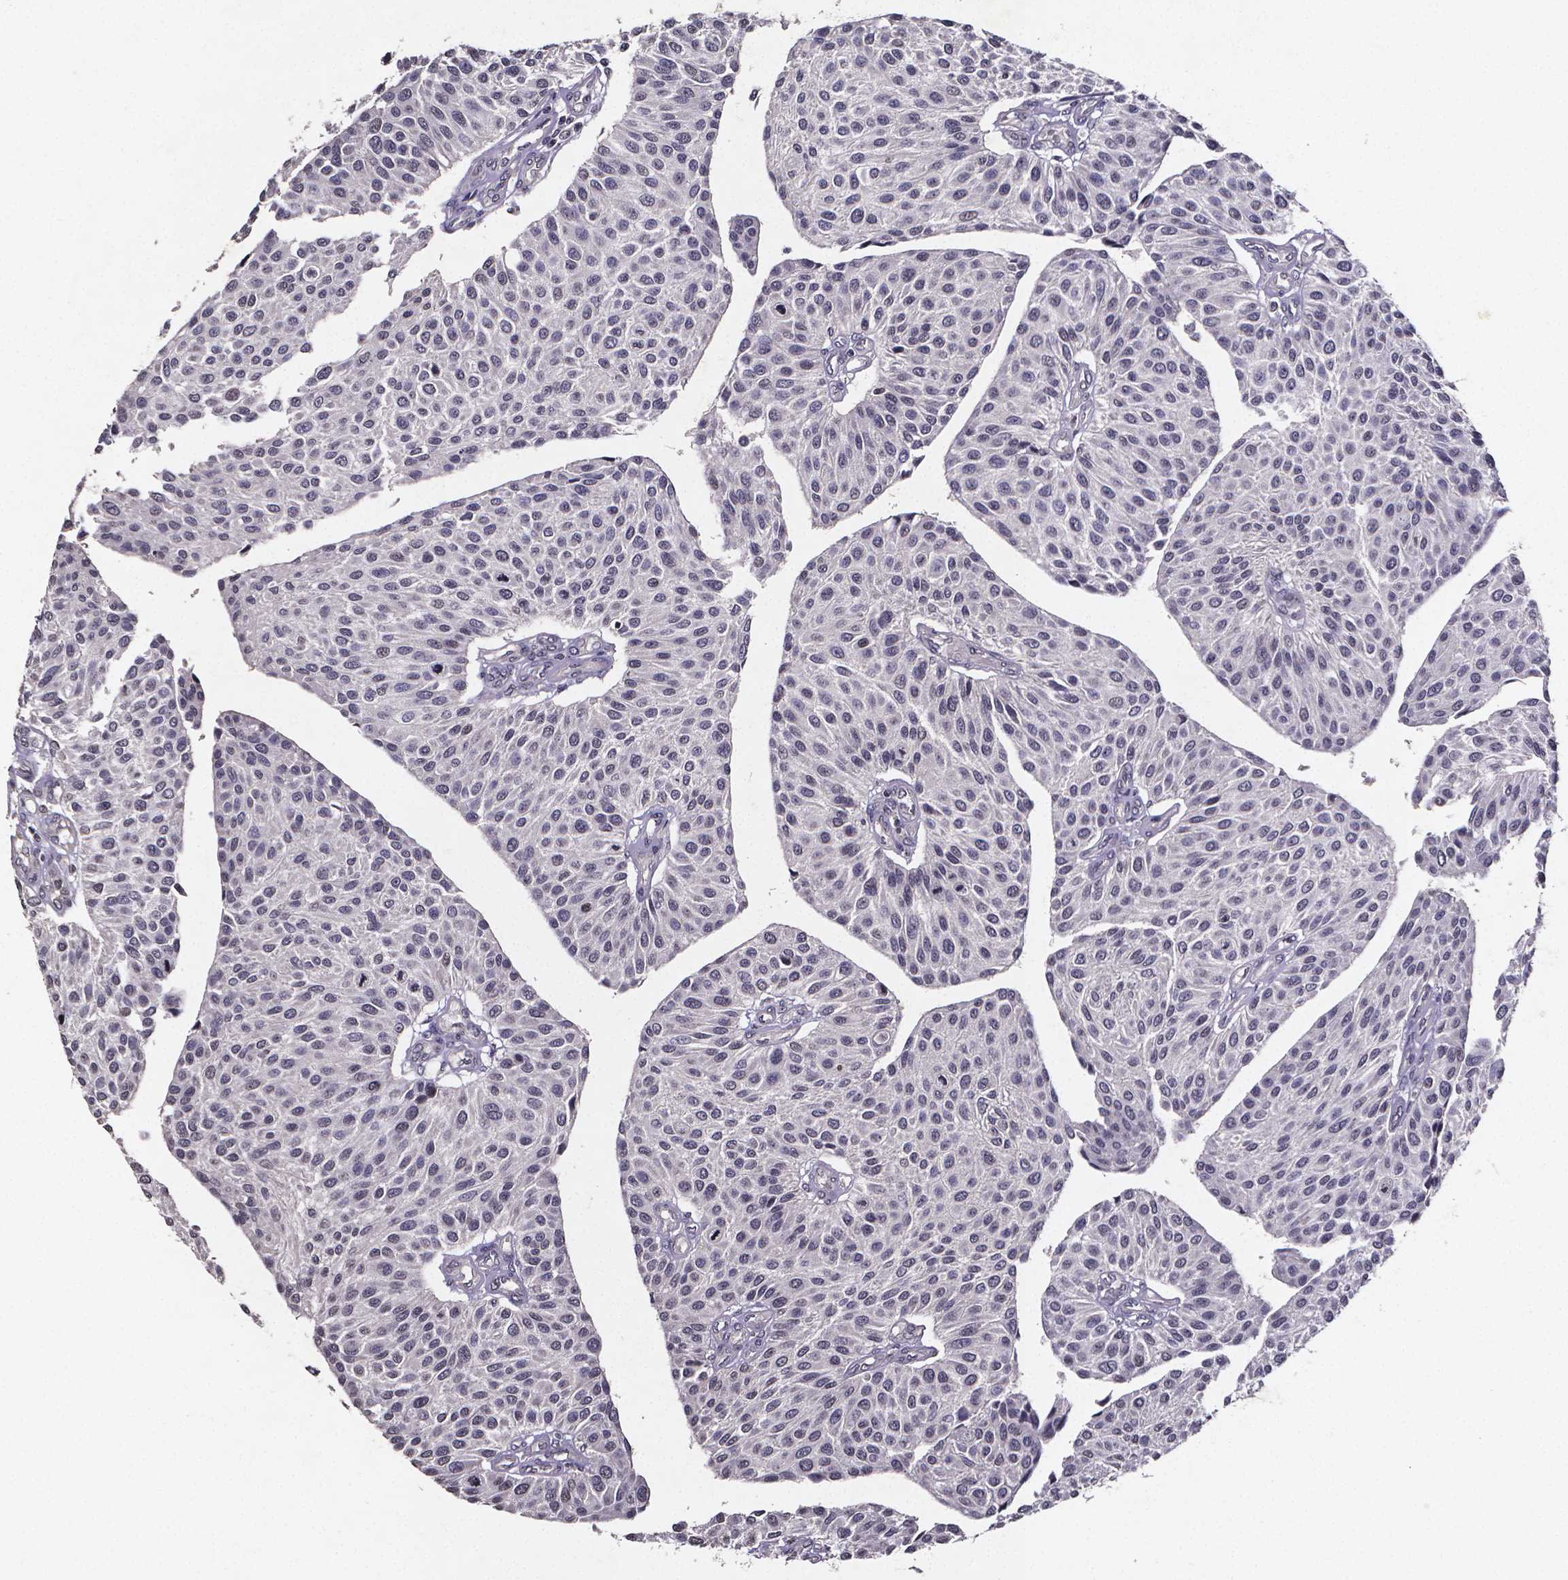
{"staining": {"intensity": "negative", "quantity": "none", "location": "none"}, "tissue": "urothelial cancer", "cell_type": "Tumor cells", "image_type": "cancer", "snomed": [{"axis": "morphology", "description": "Urothelial carcinoma, NOS"}, {"axis": "topography", "description": "Urinary bladder"}], "caption": "A high-resolution histopathology image shows immunohistochemistry staining of transitional cell carcinoma, which demonstrates no significant staining in tumor cells.", "gene": "TP73", "patient": {"sex": "male", "age": 55}}